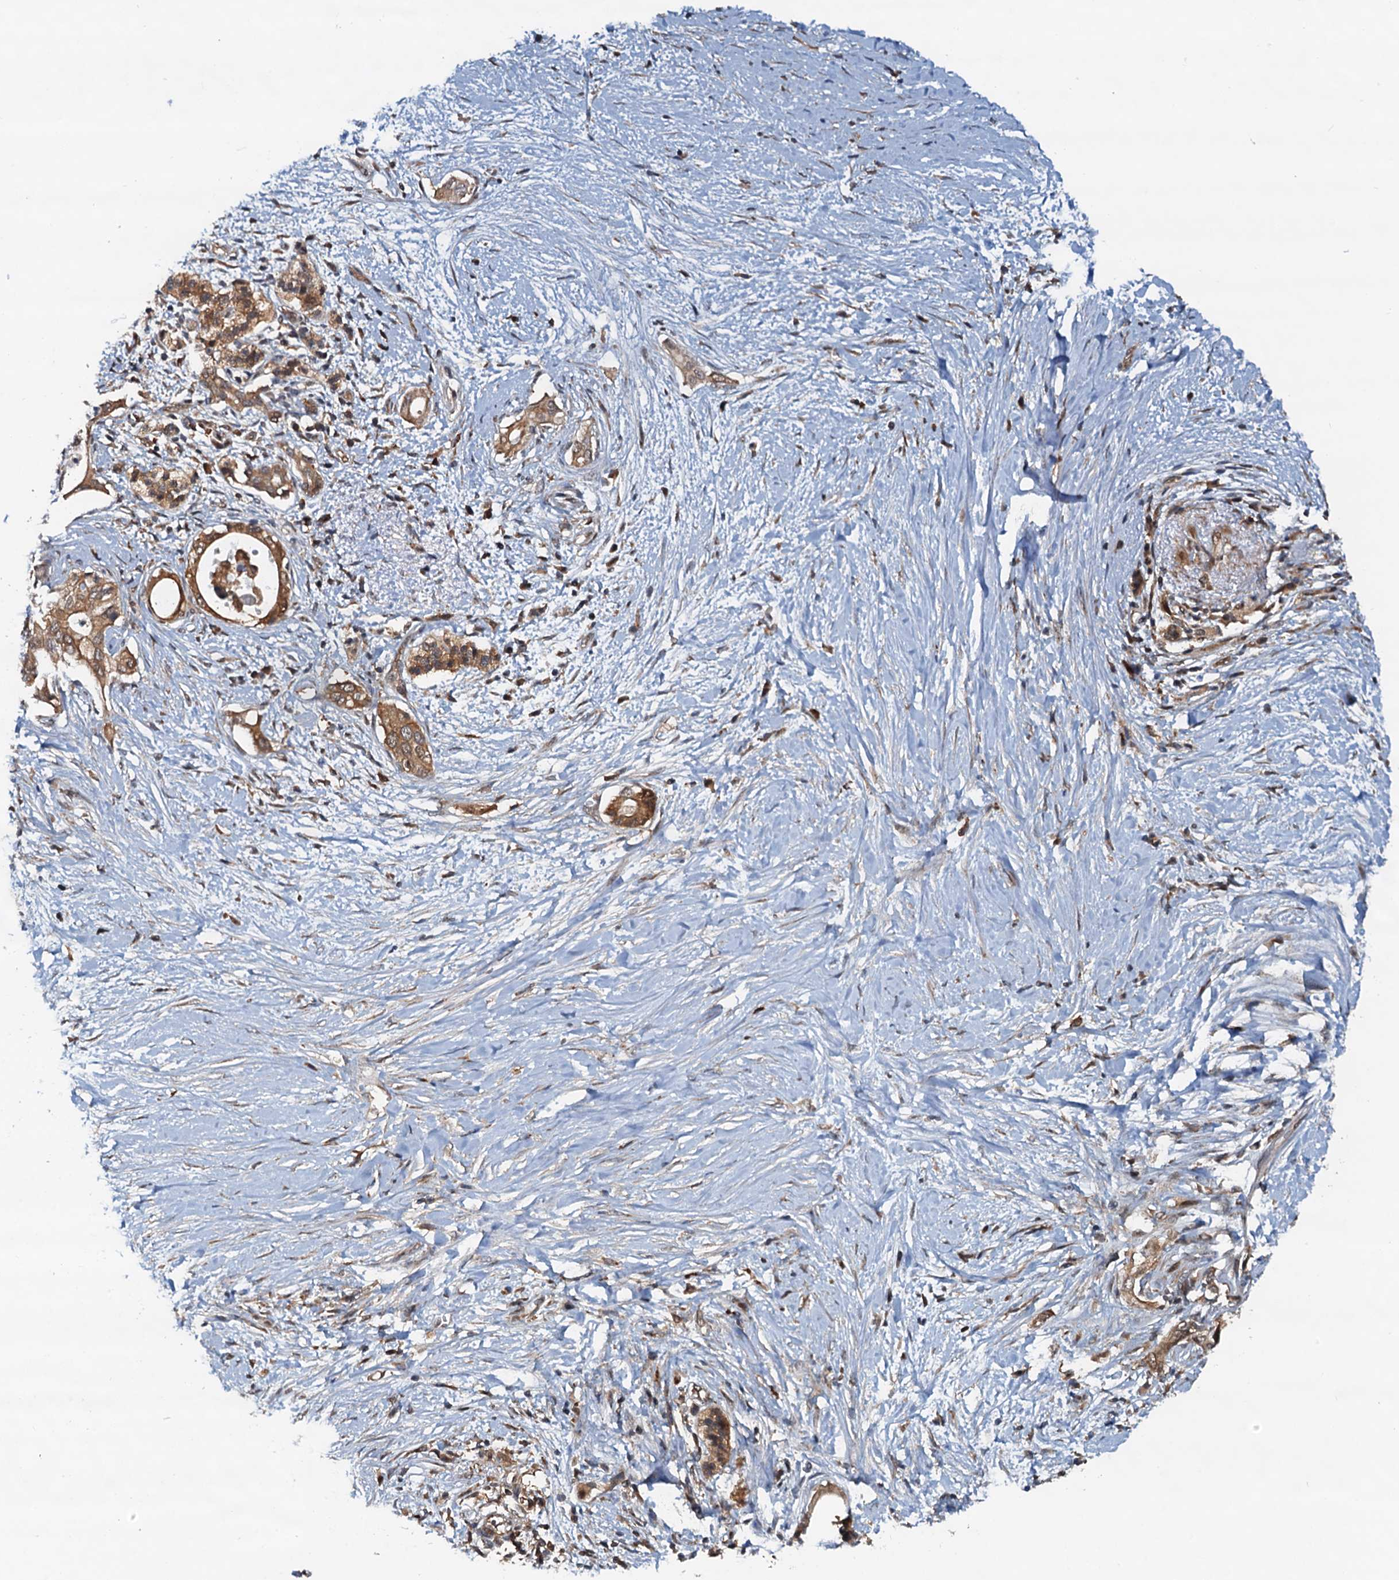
{"staining": {"intensity": "moderate", "quantity": ">75%", "location": "cytoplasmic/membranous"}, "tissue": "pancreatic cancer", "cell_type": "Tumor cells", "image_type": "cancer", "snomed": [{"axis": "morphology", "description": "Normal tissue, NOS"}, {"axis": "morphology", "description": "Adenocarcinoma, NOS"}, {"axis": "topography", "description": "Pancreas"}, {"axis": "topography", "description": "Peripheral nerve tissue"}], "caption": "Pancreatic adenocarcinoma was stained to show a protein in brown. There is medium levels of moderate cytoplasmic/membranous expression in about >75% of tumor cells.", "gene": "AAGAB", "patient": {"sex": "male", "age": 59}}